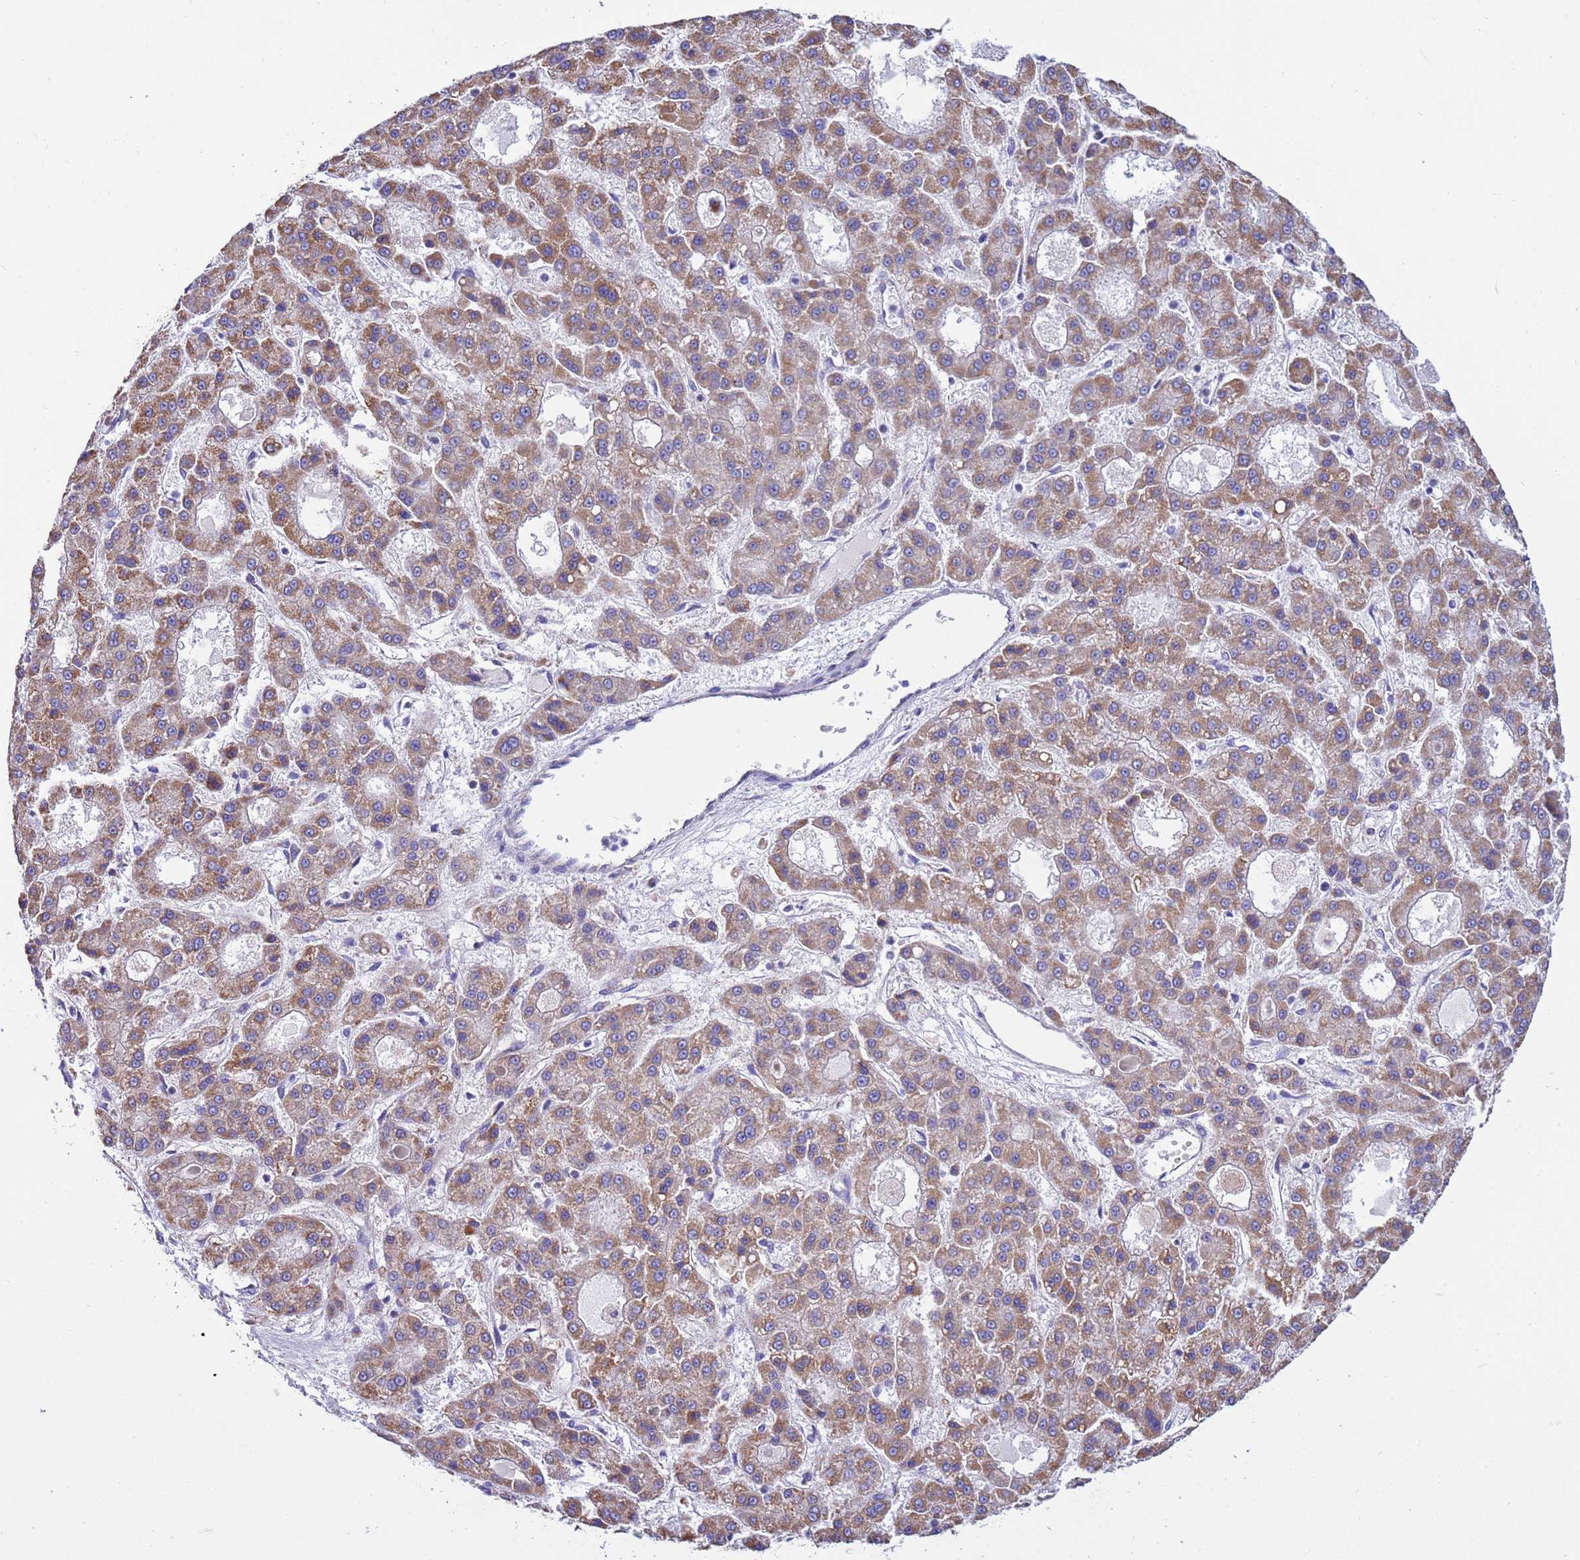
{"staining": {"intensity": "moderate", "quantity": ">75%", "location": "cytoplasmic/membranous"}, "tissue": "liver cancer", "cell_type": "Tumor cells", "image_type": "cancer", "snomed": [{"axis": "morphology", "description": "Carcinoma, Hepatocellular, NOS"}, {"axis": "topography", "description": "Liver"}], "caption": "Human liver hepatocellular carcinoma stained for a protein (brown) exhibits moderate cytoplasmic/membranous positive positivity in about >75% of tumor cells.", "gene": "RNF165", "patient": {"sex": "male", "age": 70}}